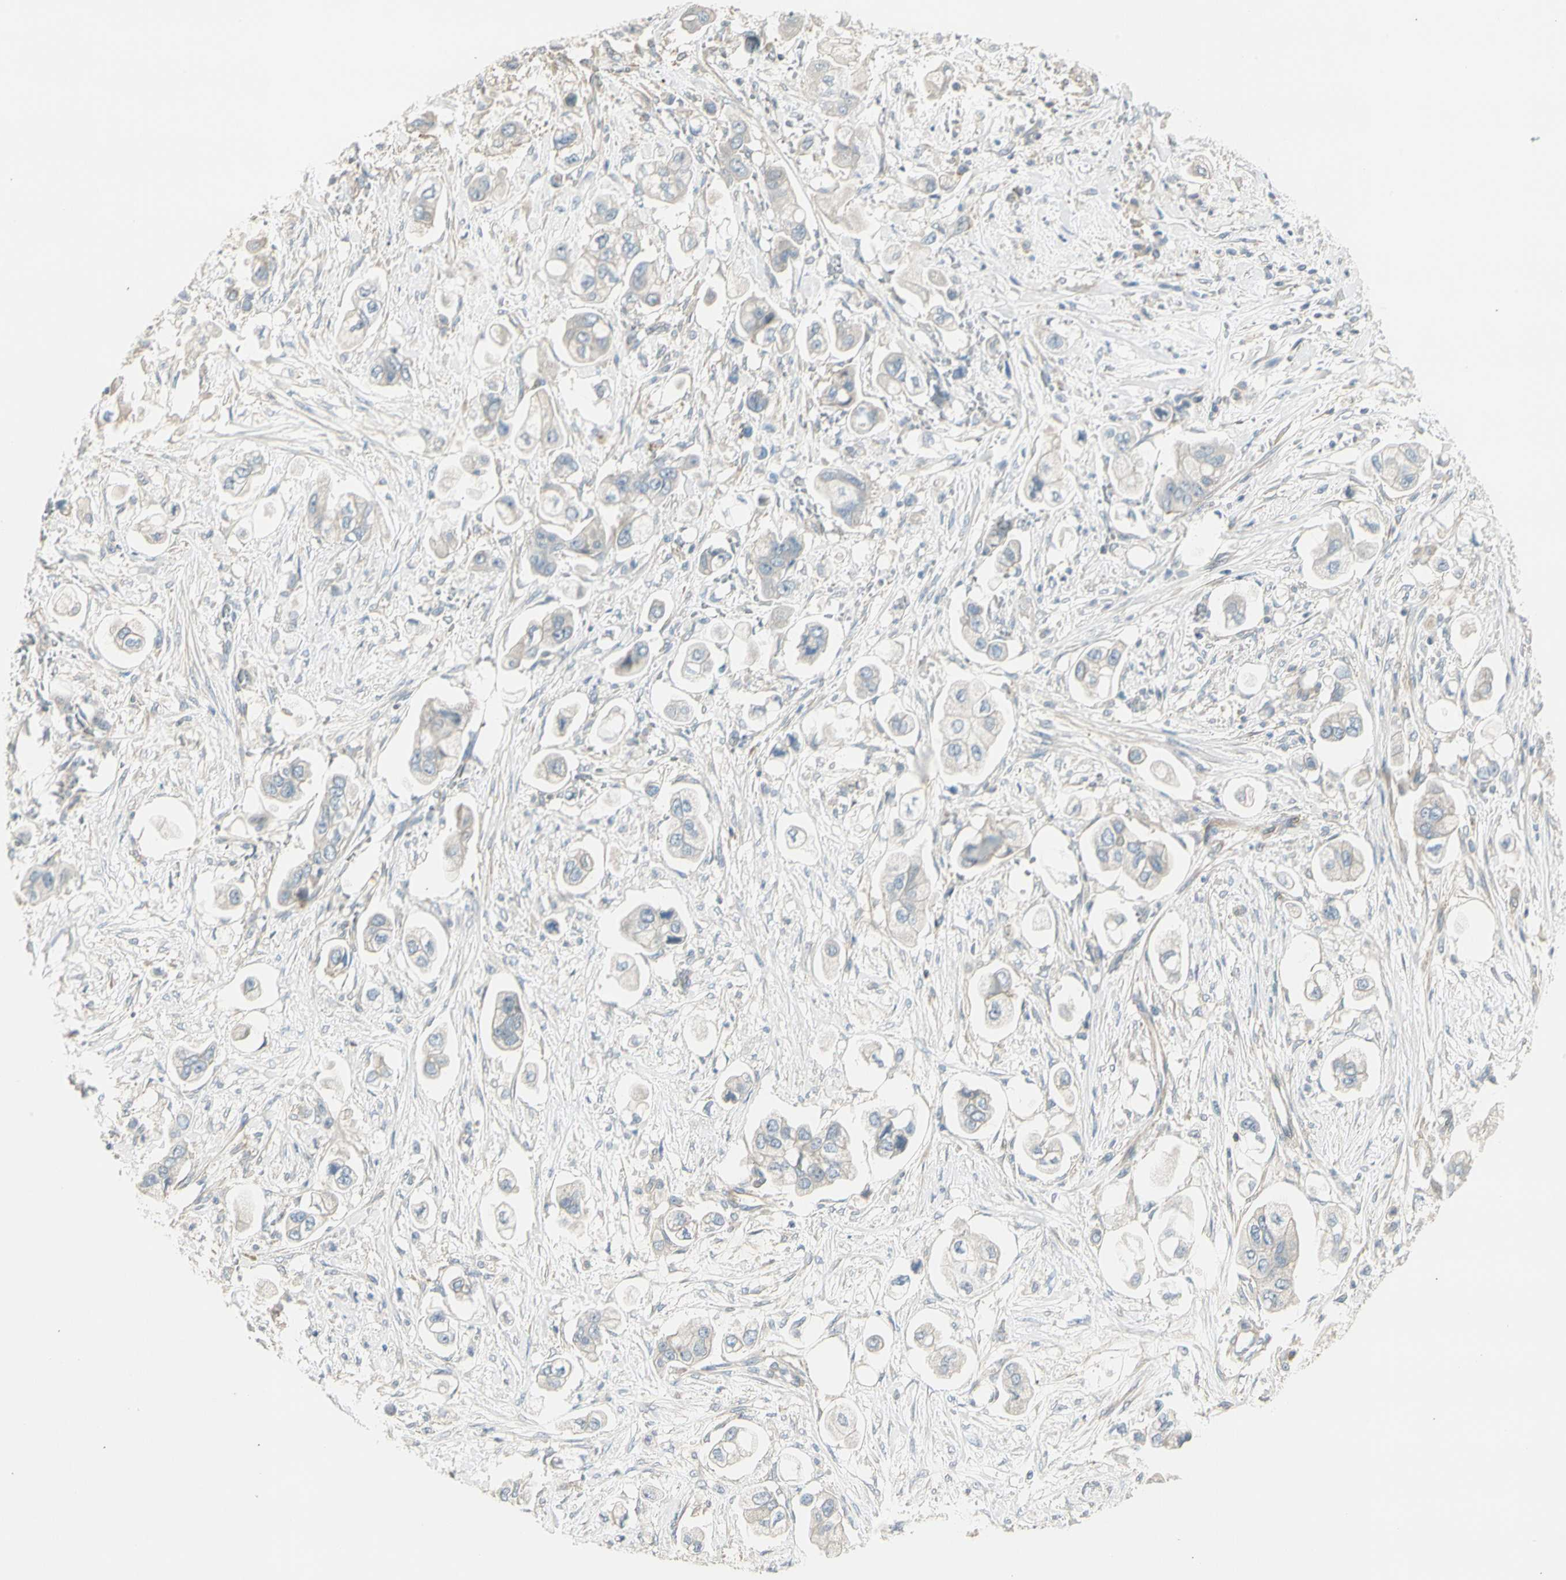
{"staining": {"intensity": "negative", "quantity": "none", "location": "none"}, "tissue": "stomach cancer", "cell_type": "Tumor cells", "image_type": "cancer", "snomed": [{"axis": "morphology", "description": "Adenocarcinoma, NOS"}, {"axis": "topography", "description": "Stomach"}], "caption": "Immunohistochemistry of human stomach cancer (adenocarcinoma) shows no positivity in tumor cells.", "gene": "ADGRA3", "patient": {"sex": "male", "age": 62}}